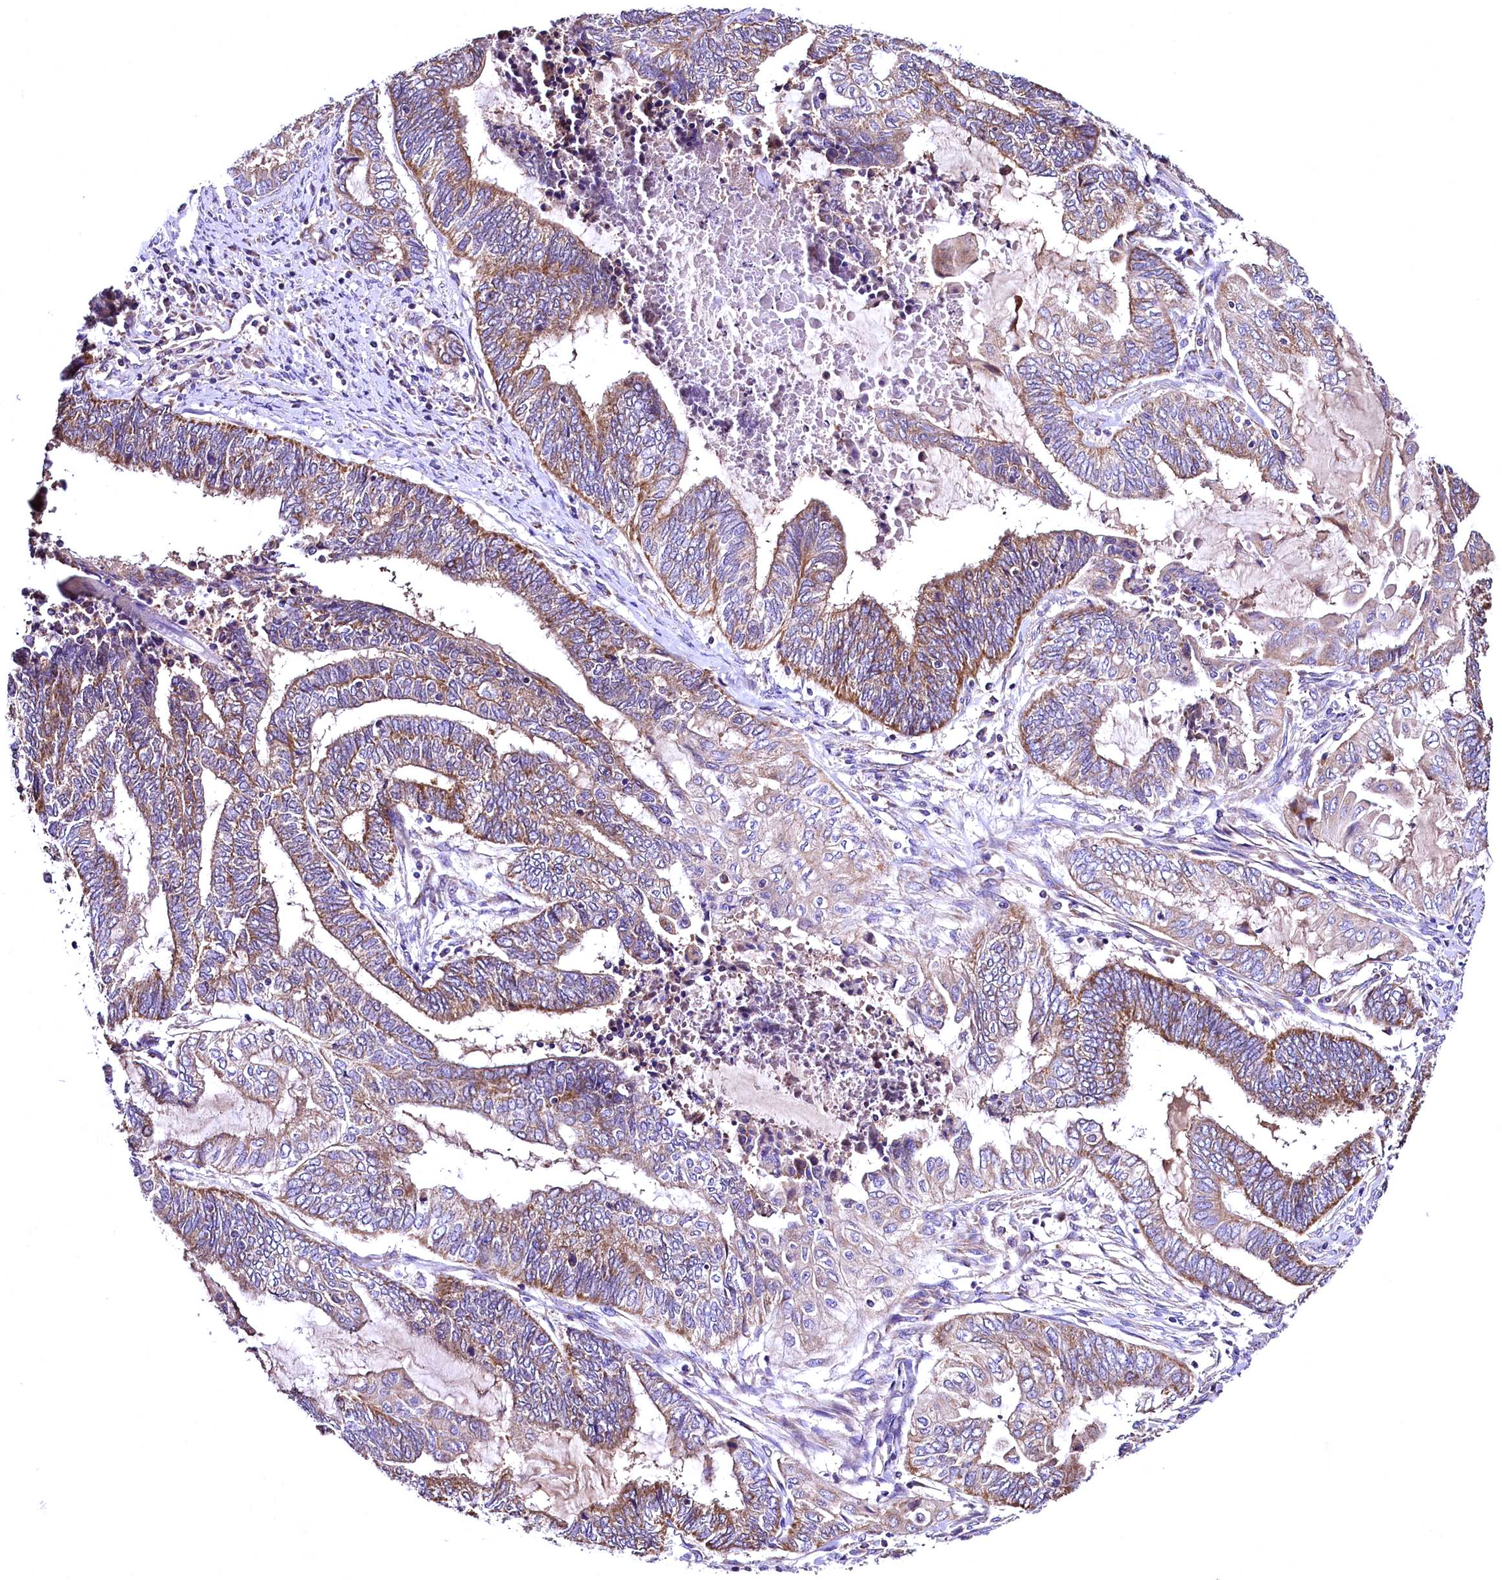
{"staining": {"intensity": "moderate", "quantity": ">75%", "location": "cytoplasmic/membranous"}, "tissue": "endometrial cancer", "cell_type": "Tumor cells", "image_type": "cancer", "snomed": [{"axis": "morphology", "description": "Adenocarcinoma, NOS"}, {"axis": "topography", "description": "Uterus"}, {"axis": "topography", "description": "Endometrium"}], "caption": "DAB (3,3'-diaminobenzidine) immunohistochemical staining of adenocarcinoma (endometrial) exhibits moderate cytoplasmic/membranous protein positivity in about >75% of tumor cells. Ihc stains the protein of interest in brown and the nuclei are stained blue.", "gene": "MRPL57", "patient": {"sex": "female", "age": 70}}